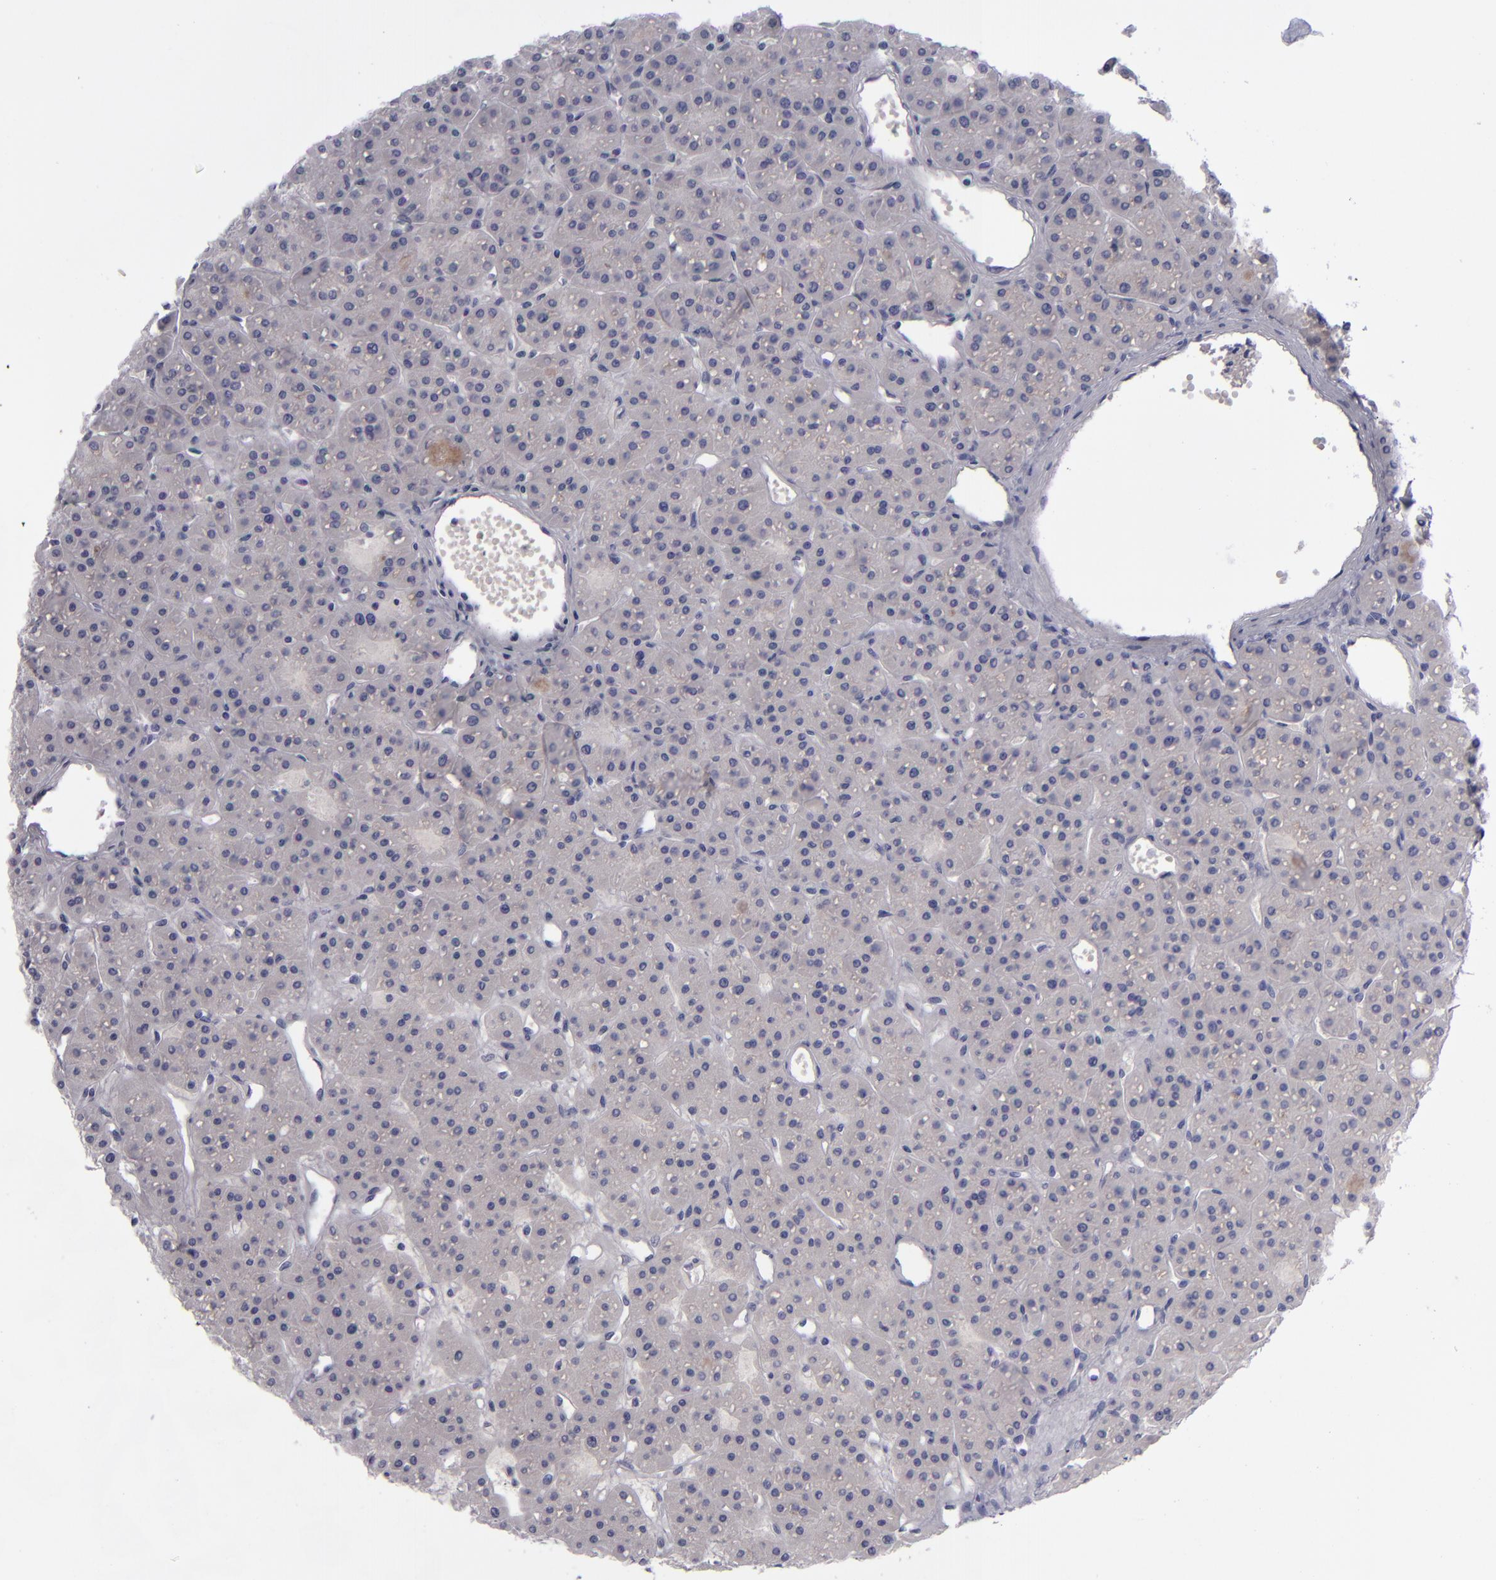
{"staining": {"intensity": "negative", "quantity": "none", "location": "none"}, "tissue": "parathyroid gland", "cell_type": "Glandular cells", "image_type": "normal", "snomed": [{"axis": "morphology", "description": "Normal tissue, NOS"}, {"axis": "topography", "description": "Parathyroid gland"}], "caption": "This is an immunohistochemistry image of unremarkable human parathyroid gland. There is no expression in glandular cells.", "gene": "AURKA", "patient": {"sex": "female", "age": 76}}